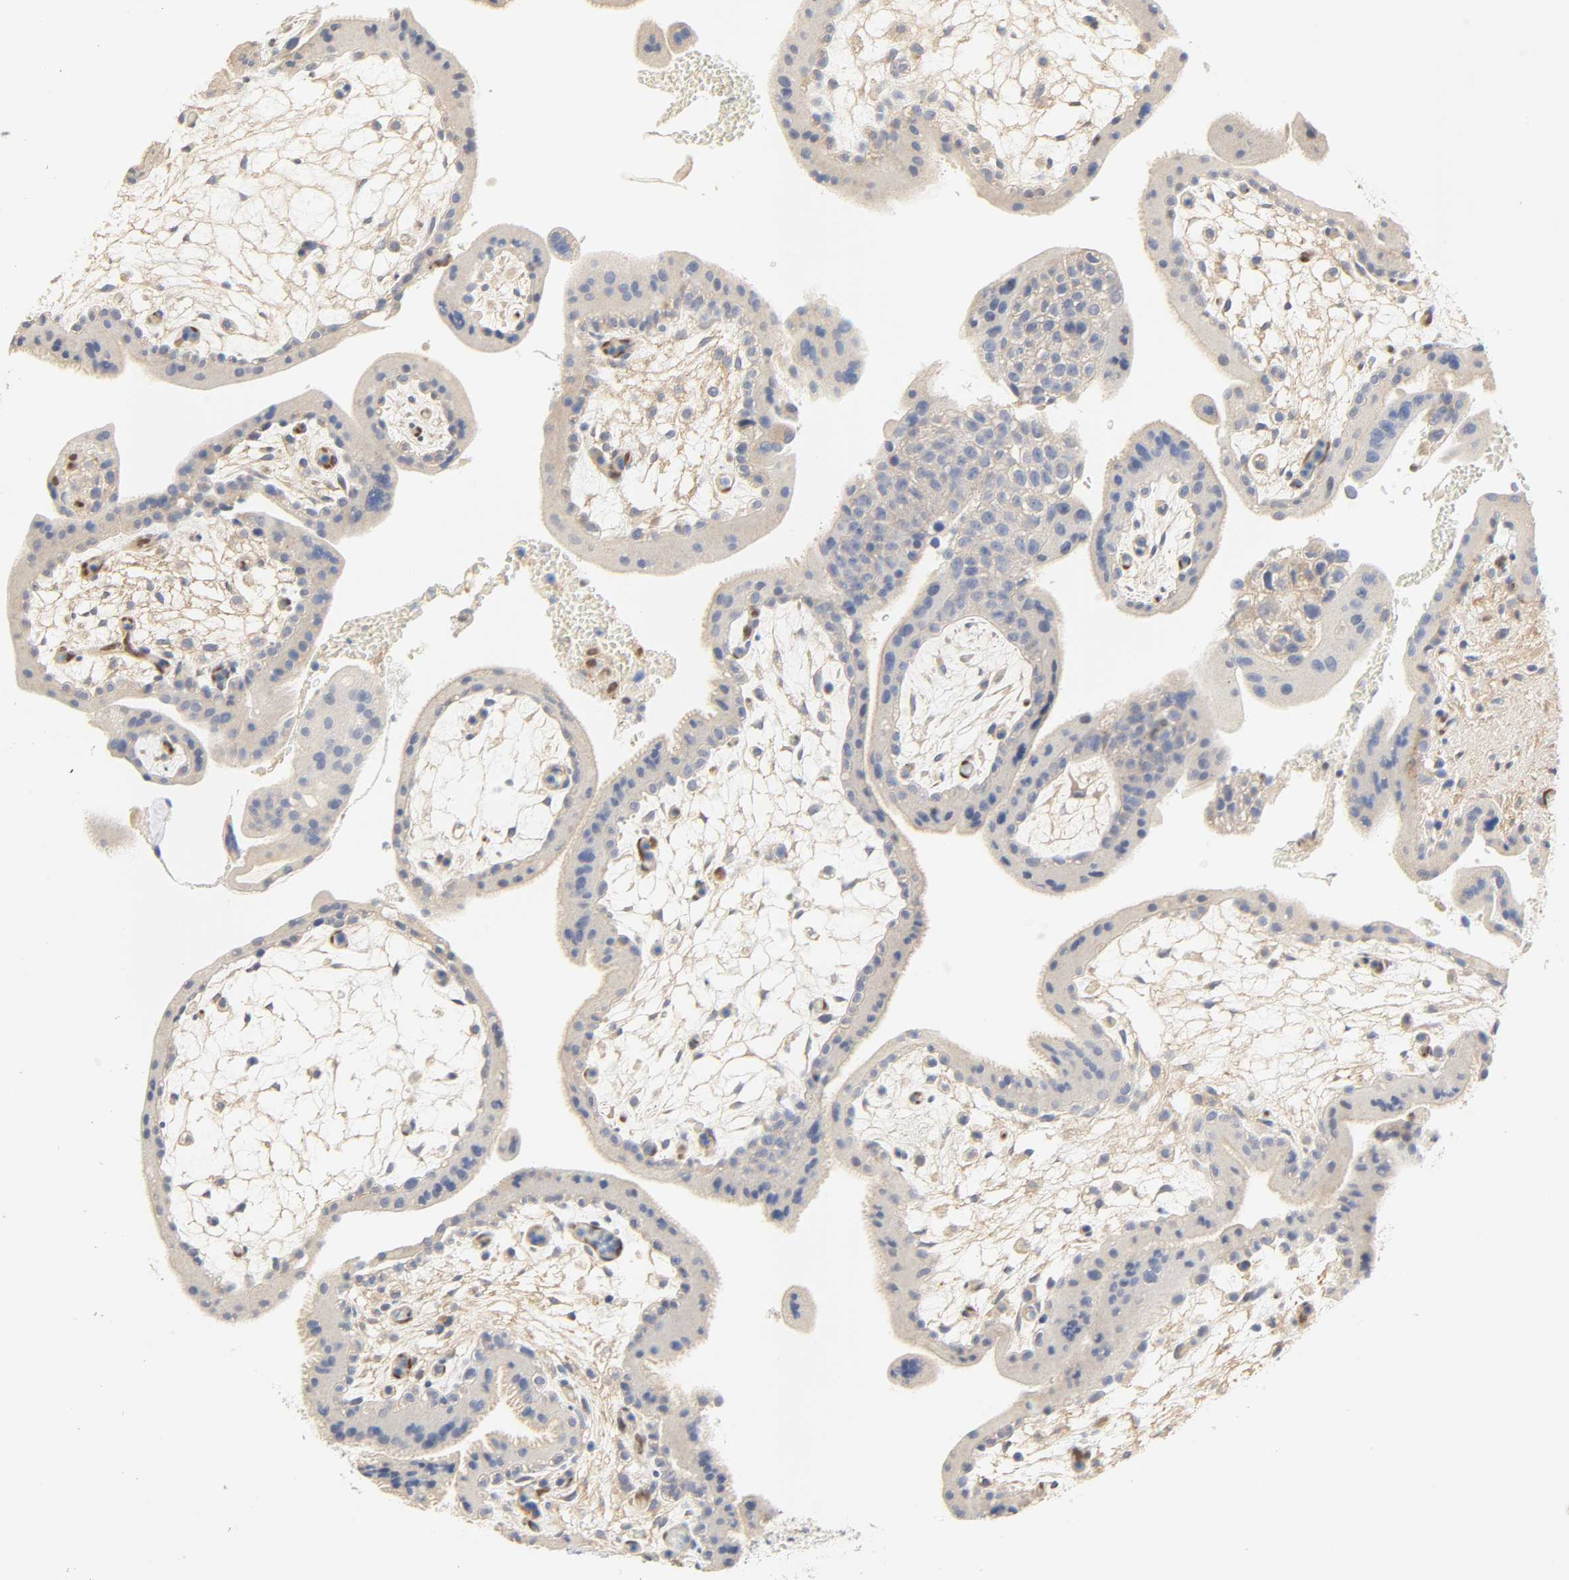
{"staining": {"intensity": "negative", "quantity": "none", "location": "none"}, "tissue": "placenta", "cell_type": "Decidual cells", "image_type": "normal", "snomed": [{"axis": "morphology", "description": "Normal tissue, NOS"}, {"axis": "topography", "description": "Placenta"}], "caption": "Placenta was stained to show a protein in brown. There is no significant positivity in decidual cells. Brightfield microscopy of immunohistochemistry stained with DAB (brown) and hematoxylin (blue), captured at high magnification.", "gene": "BORCS8", "patient": {"sex": "female", "age": 35}}